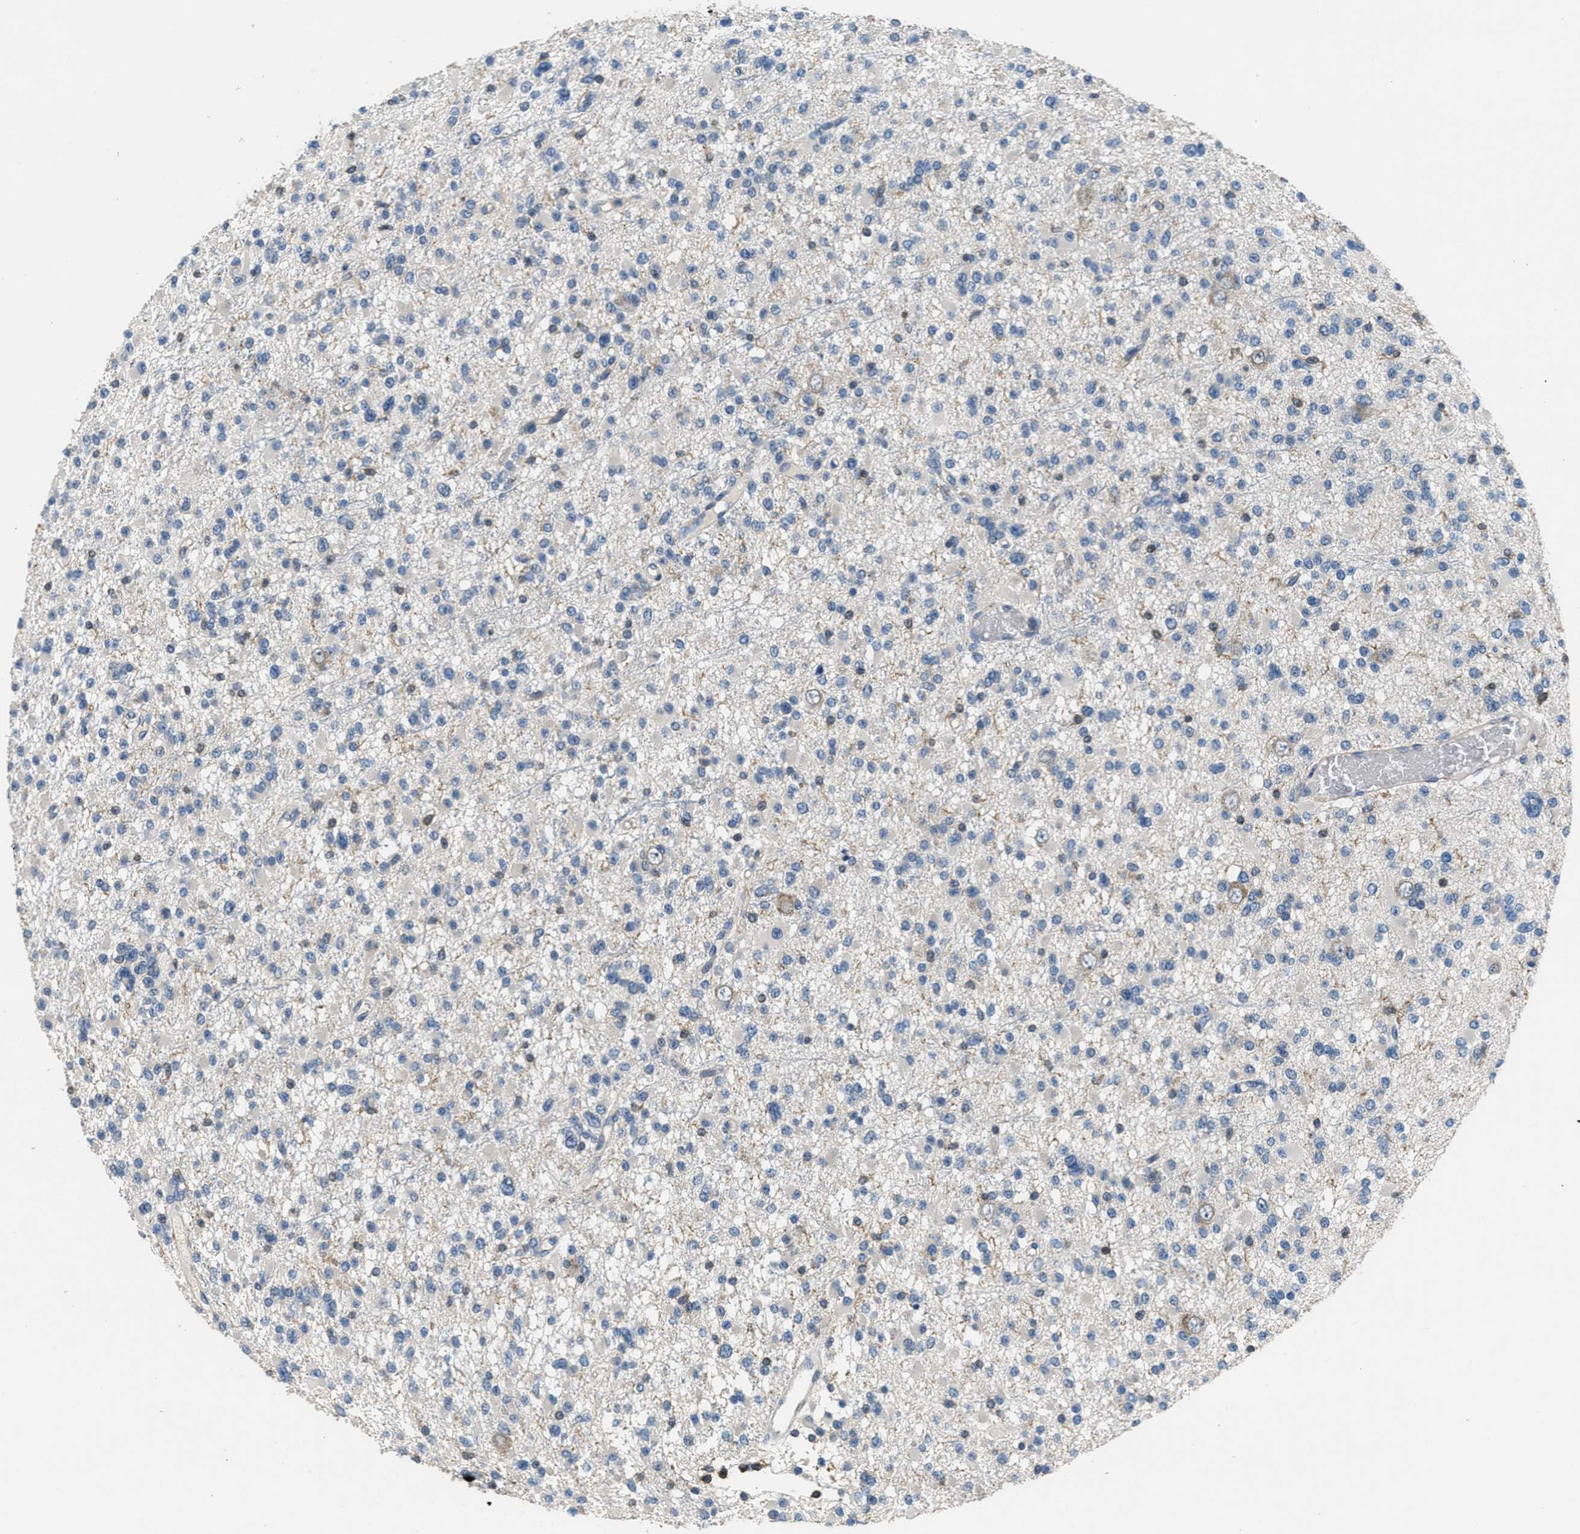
{"staining": {"intensity": "weak", "quantity": "<25%", "location": "cytoplasmic/membranous"}, "tissue": "glioma", "cell_type": "Tumor cells", "image_type": "cancer", "snomed": [{"axis": "morphology", "description": "Glioma, malignant, Low grade"}, {"axis": "topography", "description": "Brain"}], "caption": "Tumor cells show no significant protein staining in glioma. Nuclei are stained in blue.", "gene": "DGKE", "patient": {"sex": "female", "age": 22}}